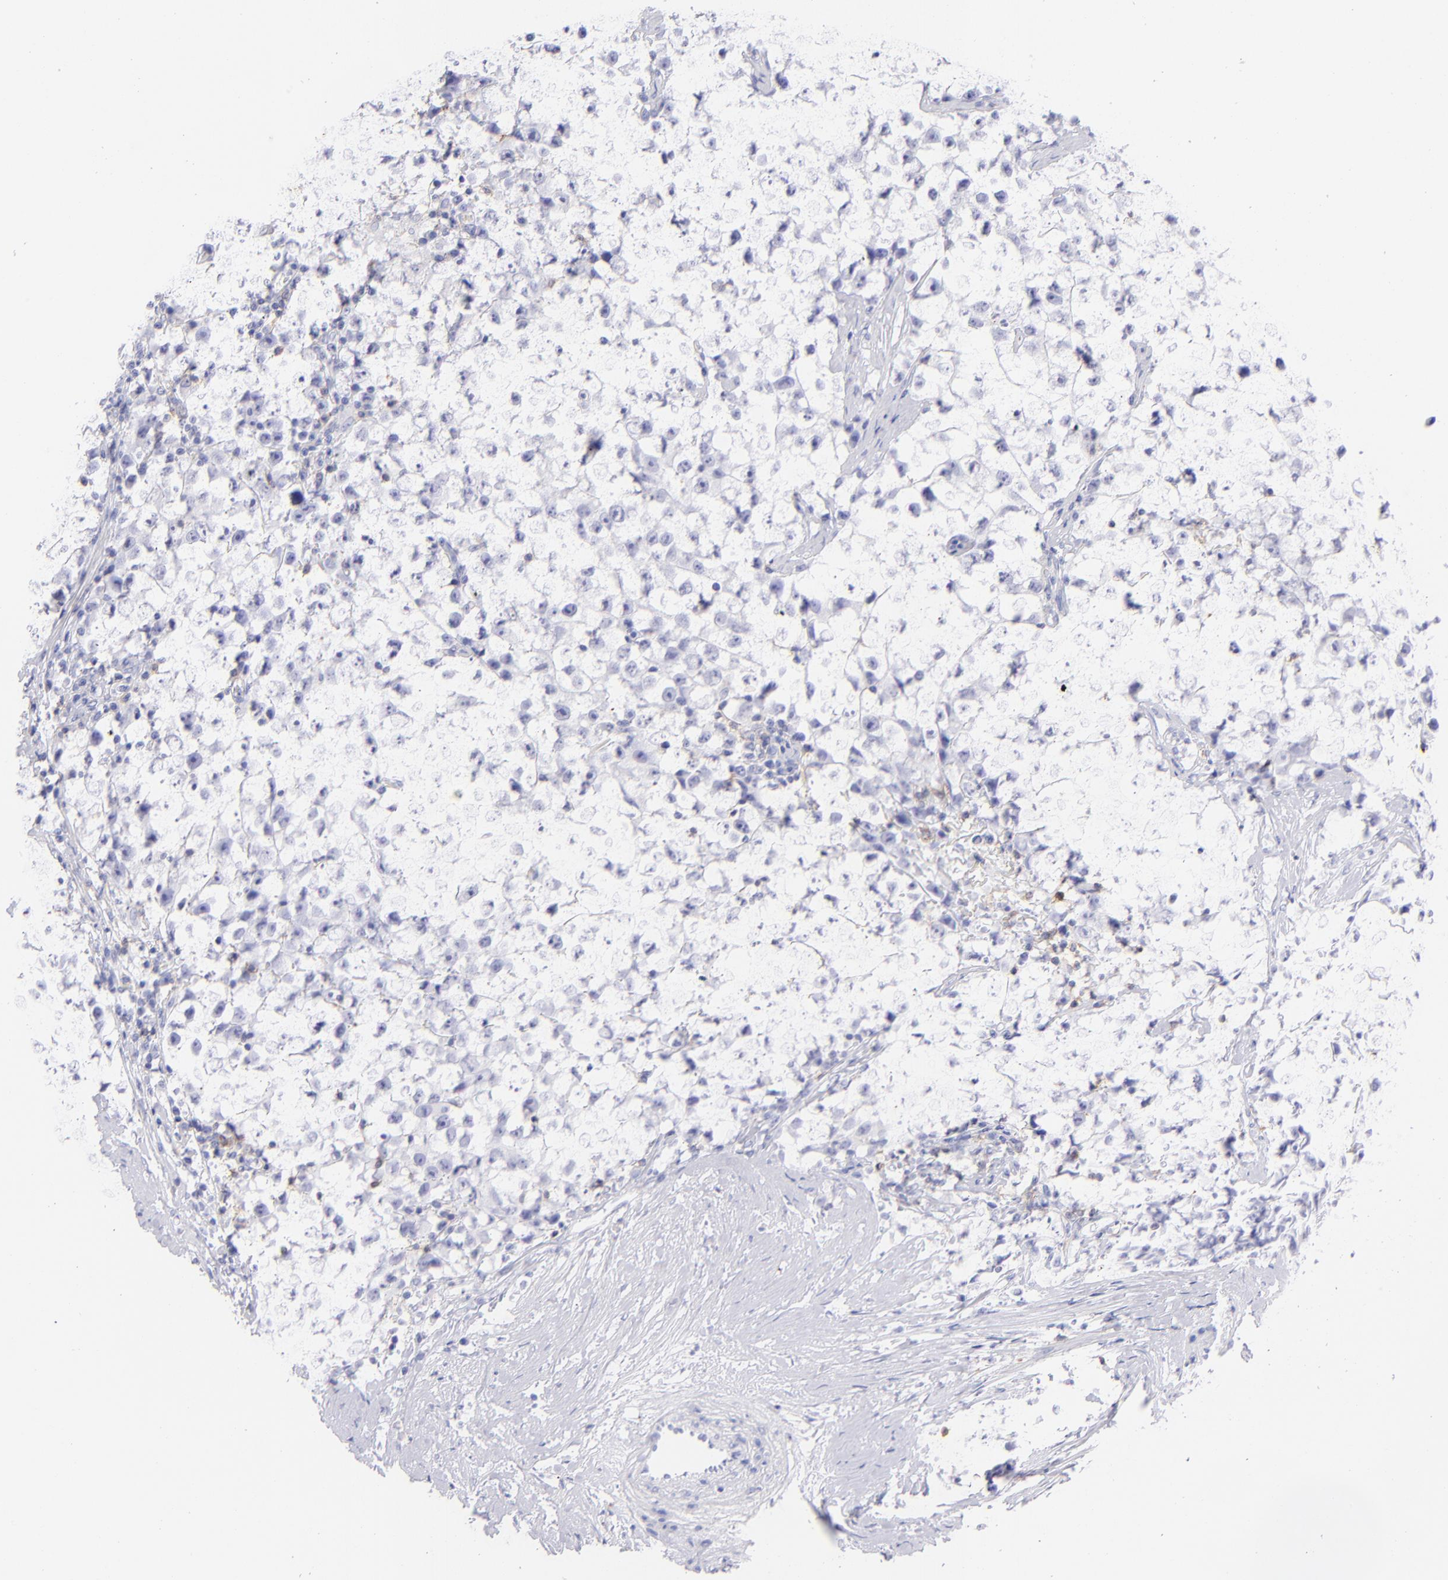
{"staining": {"intensity": "negative", "quantity": "none", "location": "none"}, "tissue": "testis cancer", "cell_type": "Tumor cells", "image_type": "cancer", "snomed": [{"axis": "morphology", "description": "Seminoma, NOS"}, {"axis": "topography", "description": "Testis"}], "caption": "Tumor cells show no significant protein positivity in testis cancer (seminoma). Brightfield microscopy of immunohistochemistry stained with DAB (brown) and hematoxylin (blue), captured at high magnification.", "gene": "CD69", "patient": {"sex": "male", "age": 35}}